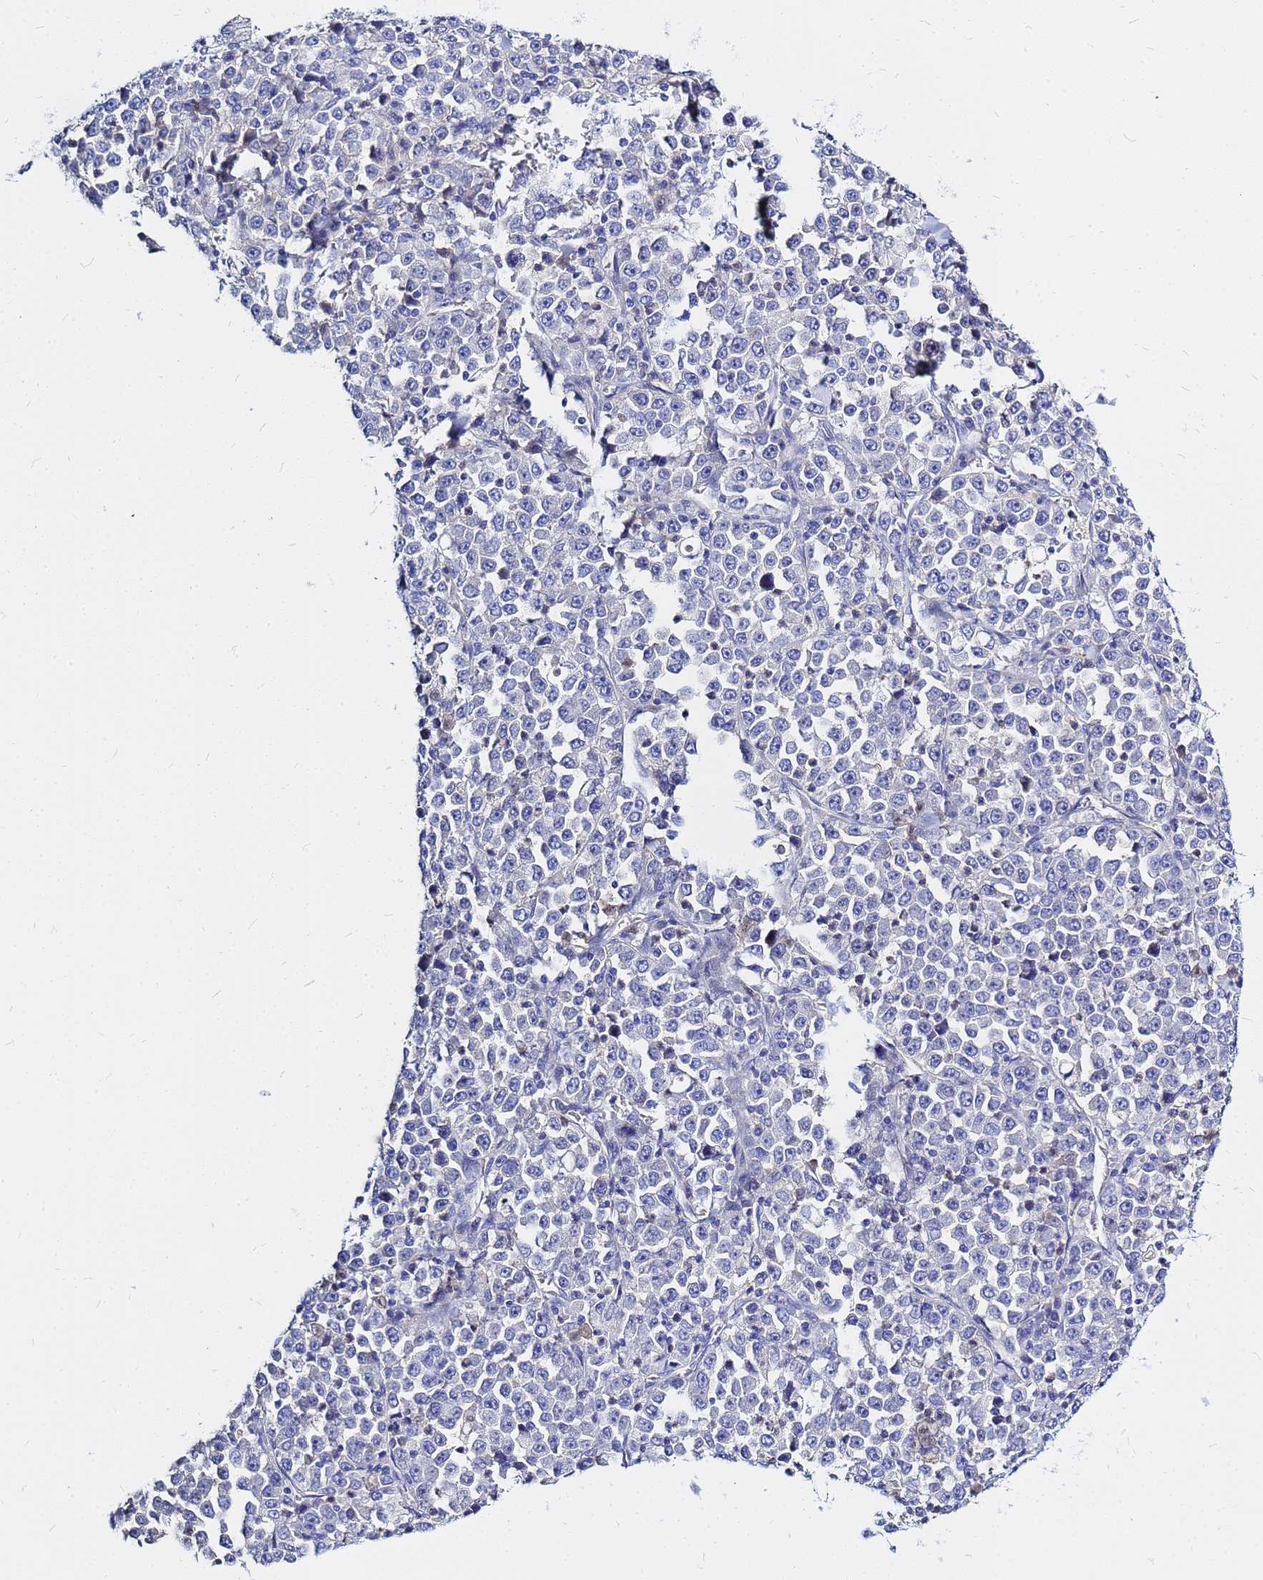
{"staining": {"intensity": "negative", "quantity": "none", "location": "none"}, "tissue": "stomach cancer", "cell_type": "Tumor cells", "image_type": "cancer", "snomed": [{"axis": "morphology", "description": "Normal tissue, NOS"}, {"axis": "morphology", "description": "Adenocarcinoma, NOS"}, {"axis": "topography", "description": "Stomach, upper"}, {"axis": "topography", "description": "Stomach"}], "caption": "Protein analysis of adenocarcinoma (stomach) exhibits no significant positivity in tumor cells.", "gene": "ZNF552", "patient": {"sex": "male", "age": 59}}